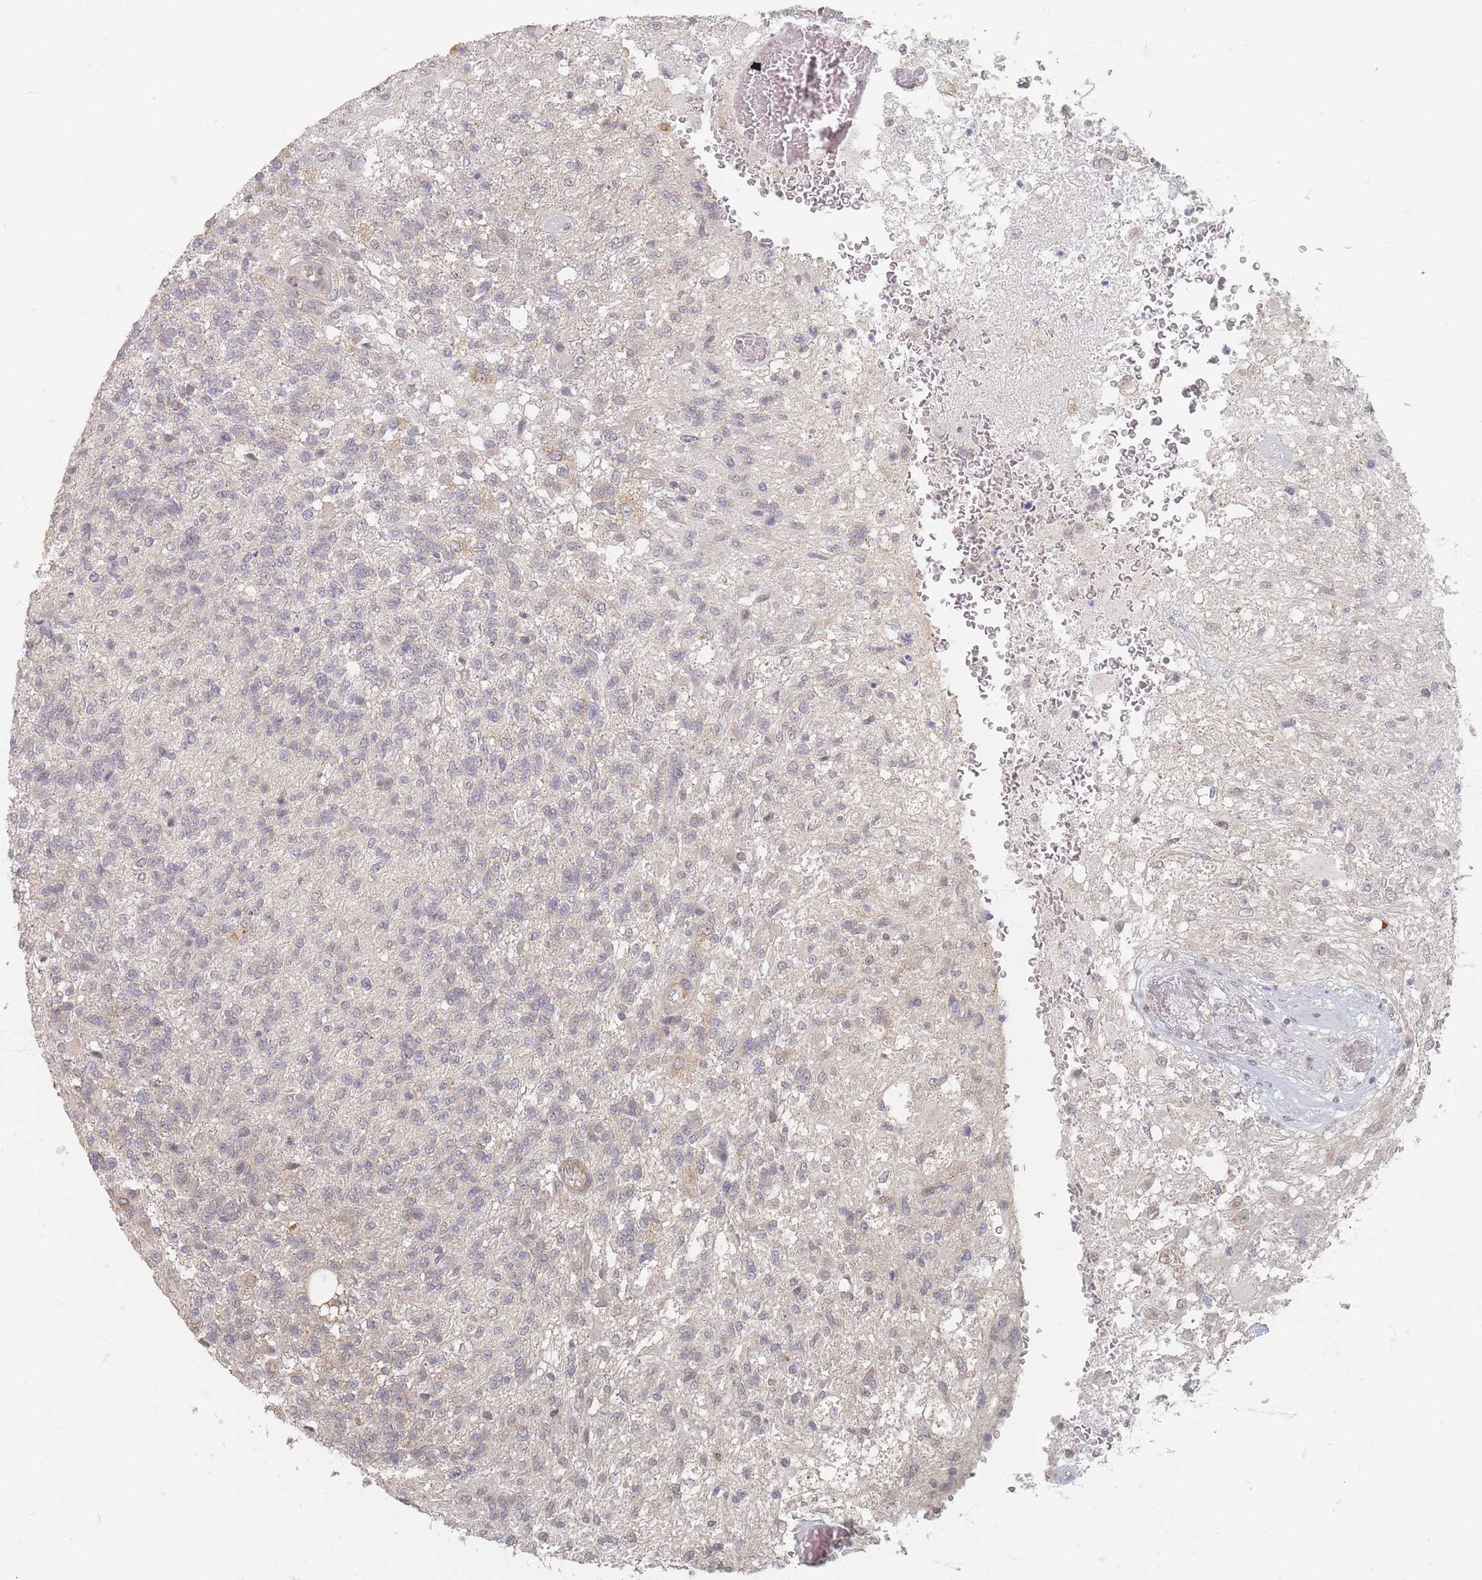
{"staining": {"intensity": "weak", "quantity": "<25%", "location": "cytoplasmic/membranous"}, "tissue": "glioma", "cell_type": "Tumor cells", "image_type": "cancer", "snomed": [{"axis": "morphology", "description": "Glioma, malignant, High grade"}, {"axis": "topography", "description": "Brain"}], "caption": "Glioma stained for a protein using immunohistochemistry displays no positivity tumor cells.", "gene": "GLE1", "patient": {"sex": "male", "age": 56}}